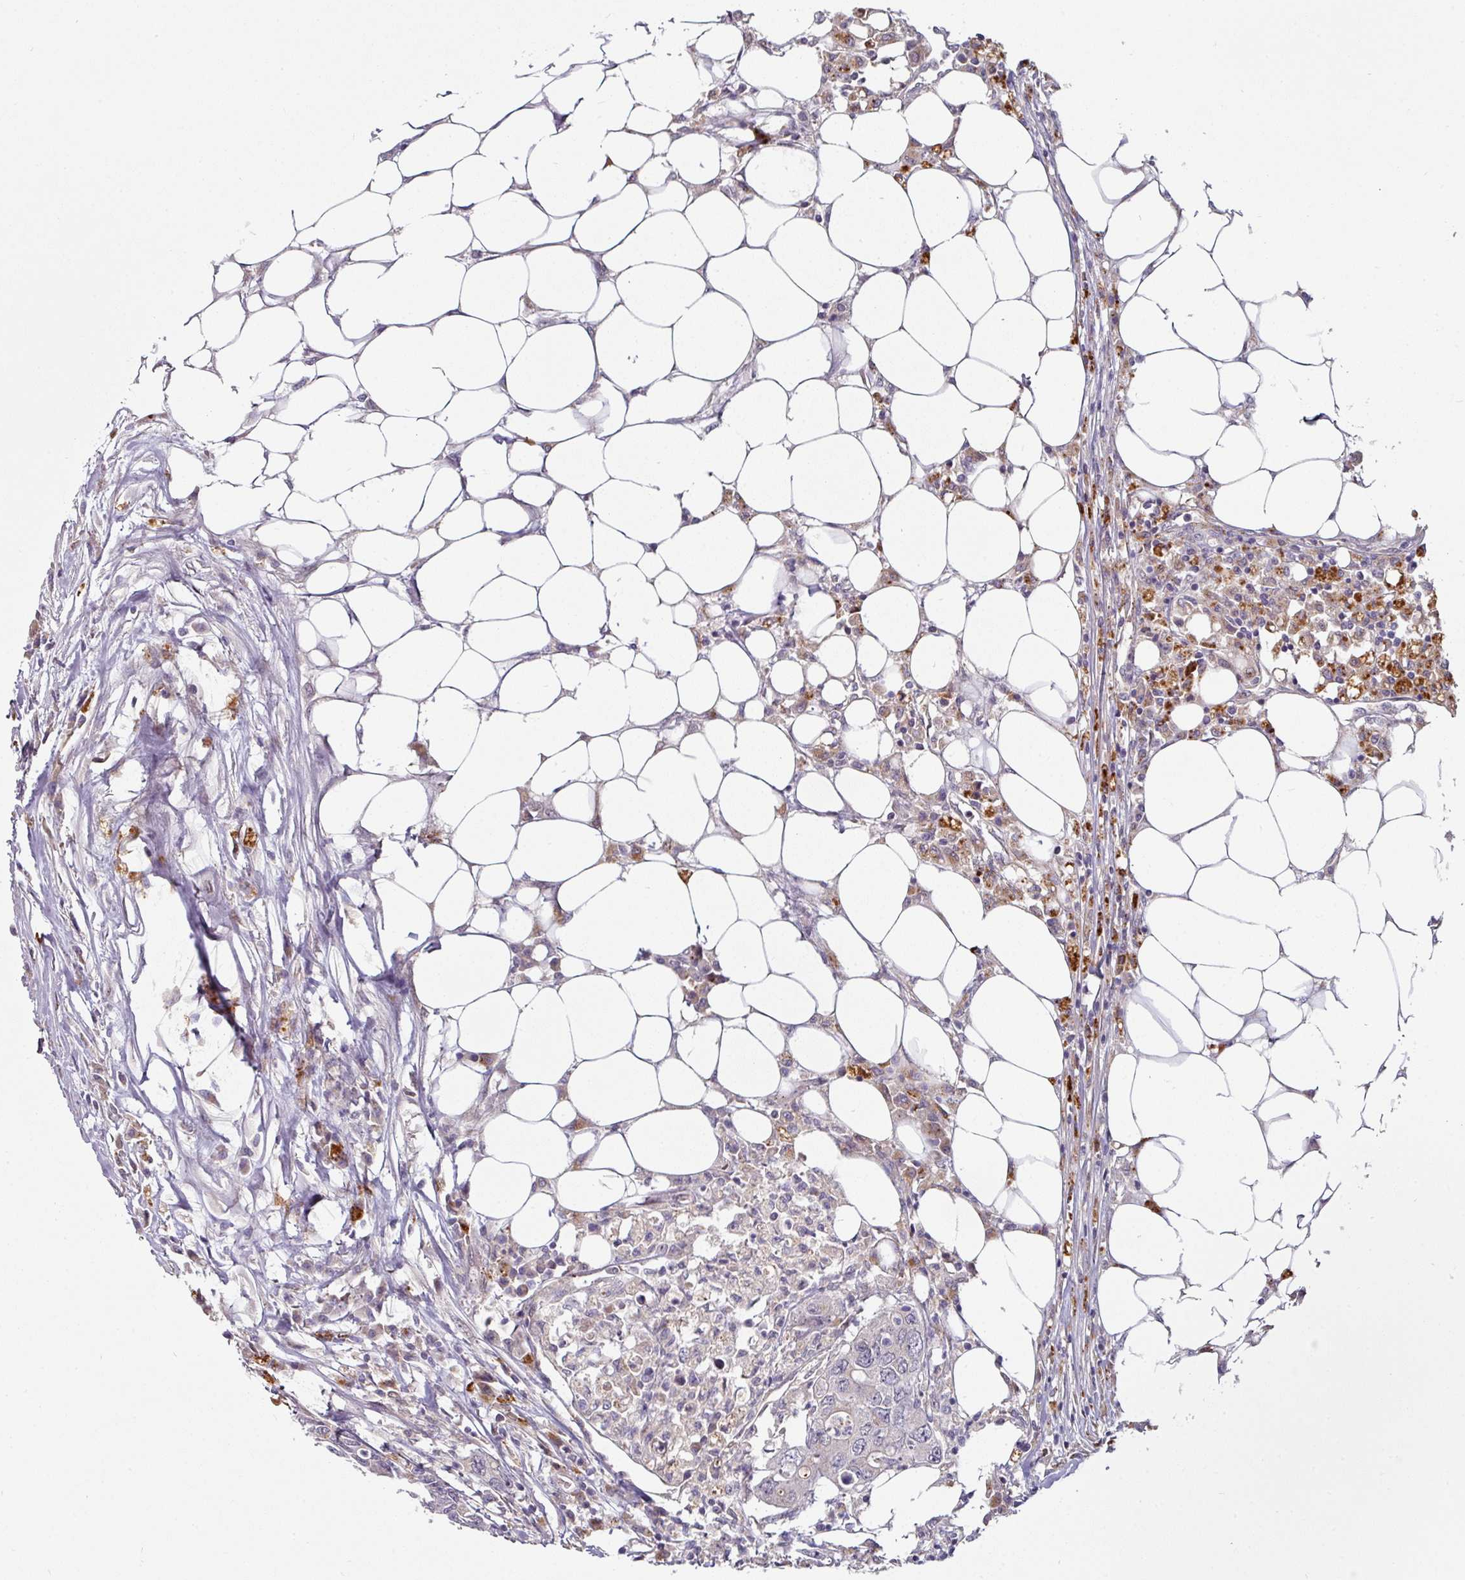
{"staining": {"intensity": "negative", "quantity": "none", "location": "none"}, "tissue": "colorectal cancer", "cell_type": "Tumor cells", "image_type": "cancer", "snomed": [{"axis": "morphology", "description": "Adenocarcinoma, NOS"}, {"axis": "topography", "description": "Colon"}], "caption": "Colorectal cancer (adenocarcinoma) stained for a protein using IHC shows no expression tumor cells.", "gene": "SWSAP1", "patient": {"sex": "male", "age": 71}}